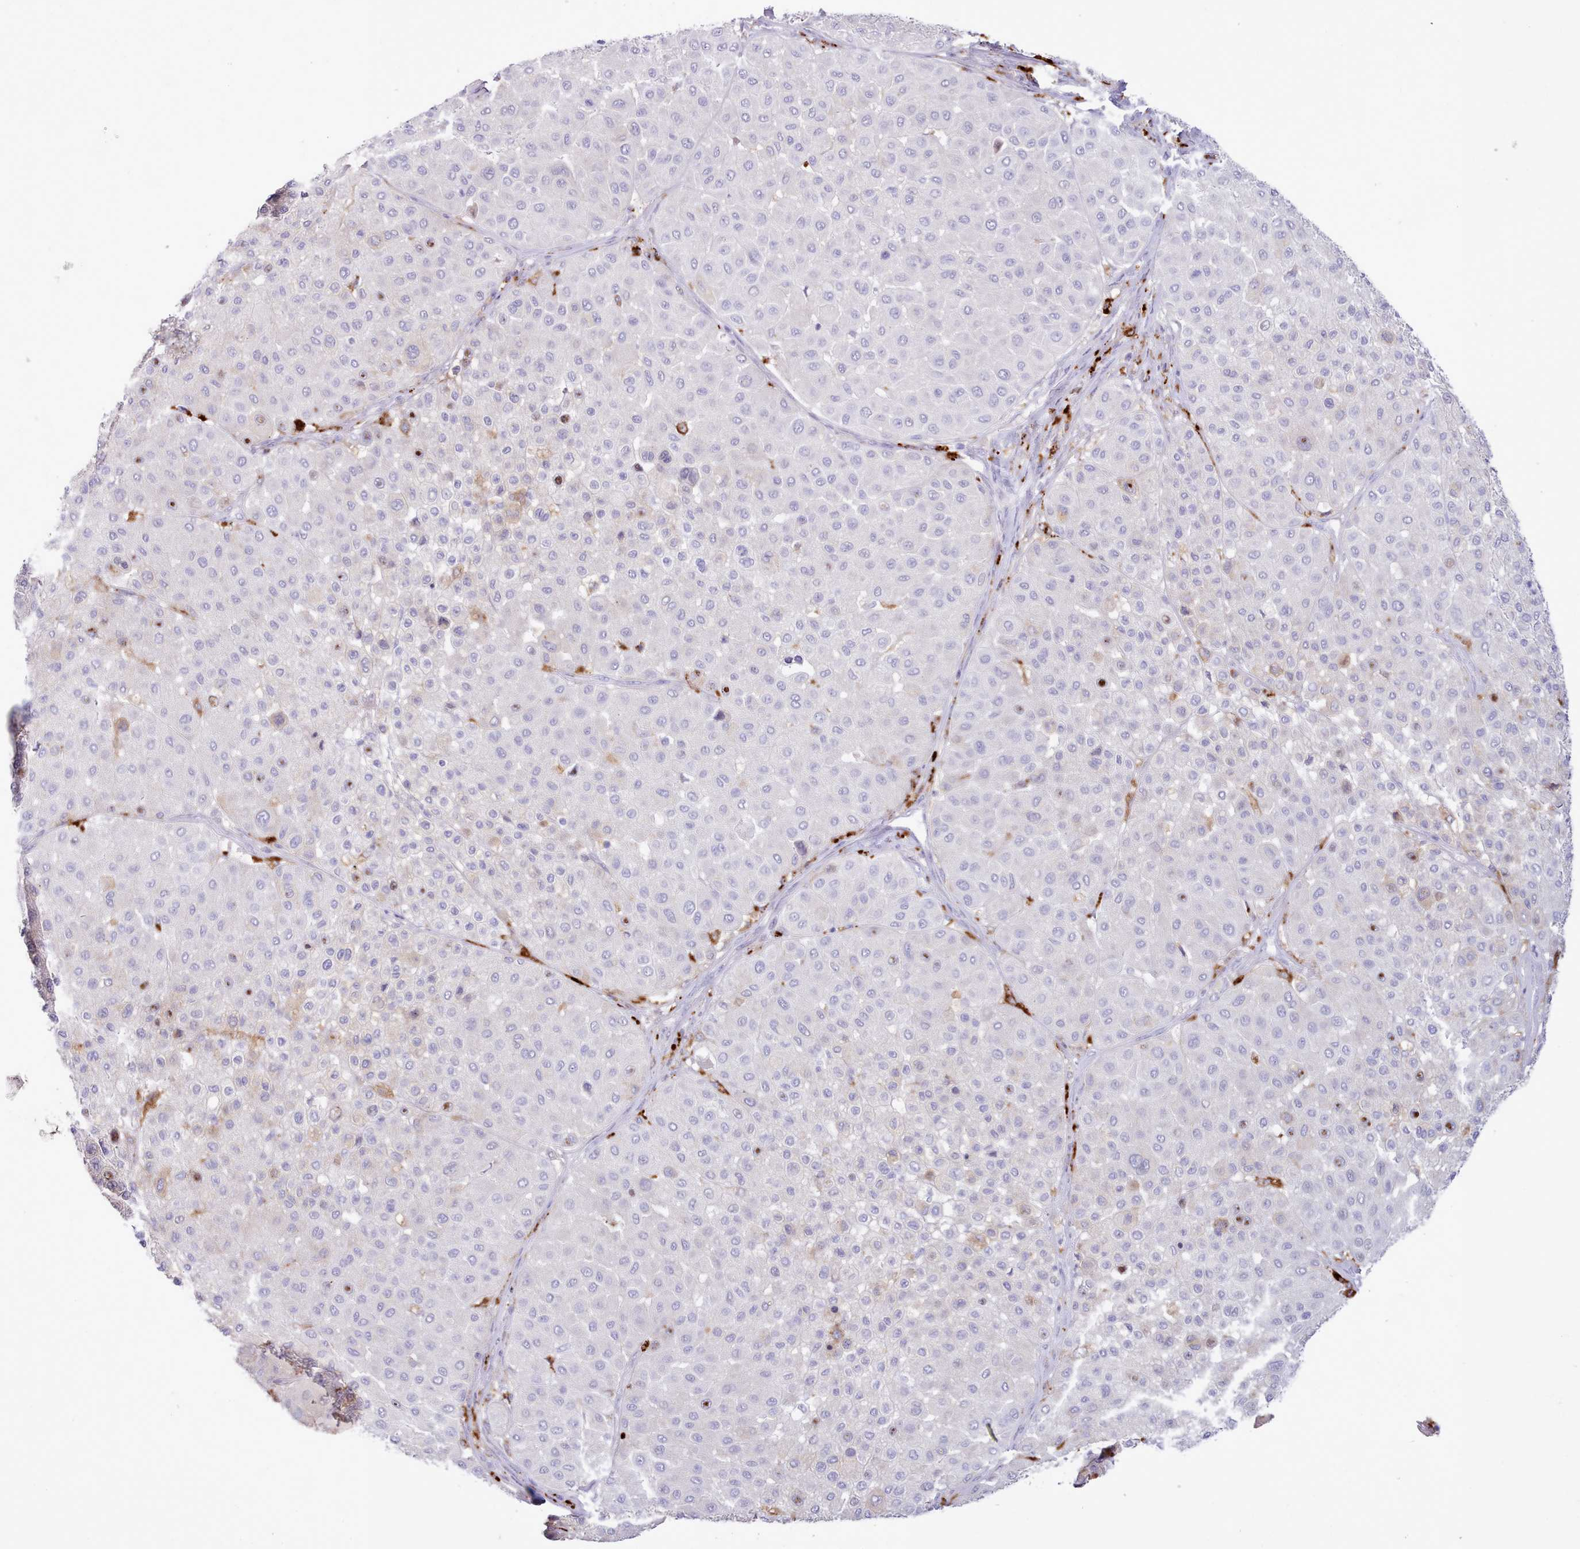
{"staining": {"intensity": "negative", "quantity": "none", "location": "none"}, "tissue": "melanoma", "cell_type": "Tumor cells", "image_type": "cancer", "snomed": [{"axis": "morphology", "description": "Malignant melanoma, Metastatic site"}, {"axis": "topography", "description": "Smooth muscle"}], "caption": "Human malignant melanoma (metastatic site) stained for a protein using immunohistochemistry displays no expression in tumor cells.", "gene": "SRD5A1", "patient": {"sex": "male", "age": 41}}